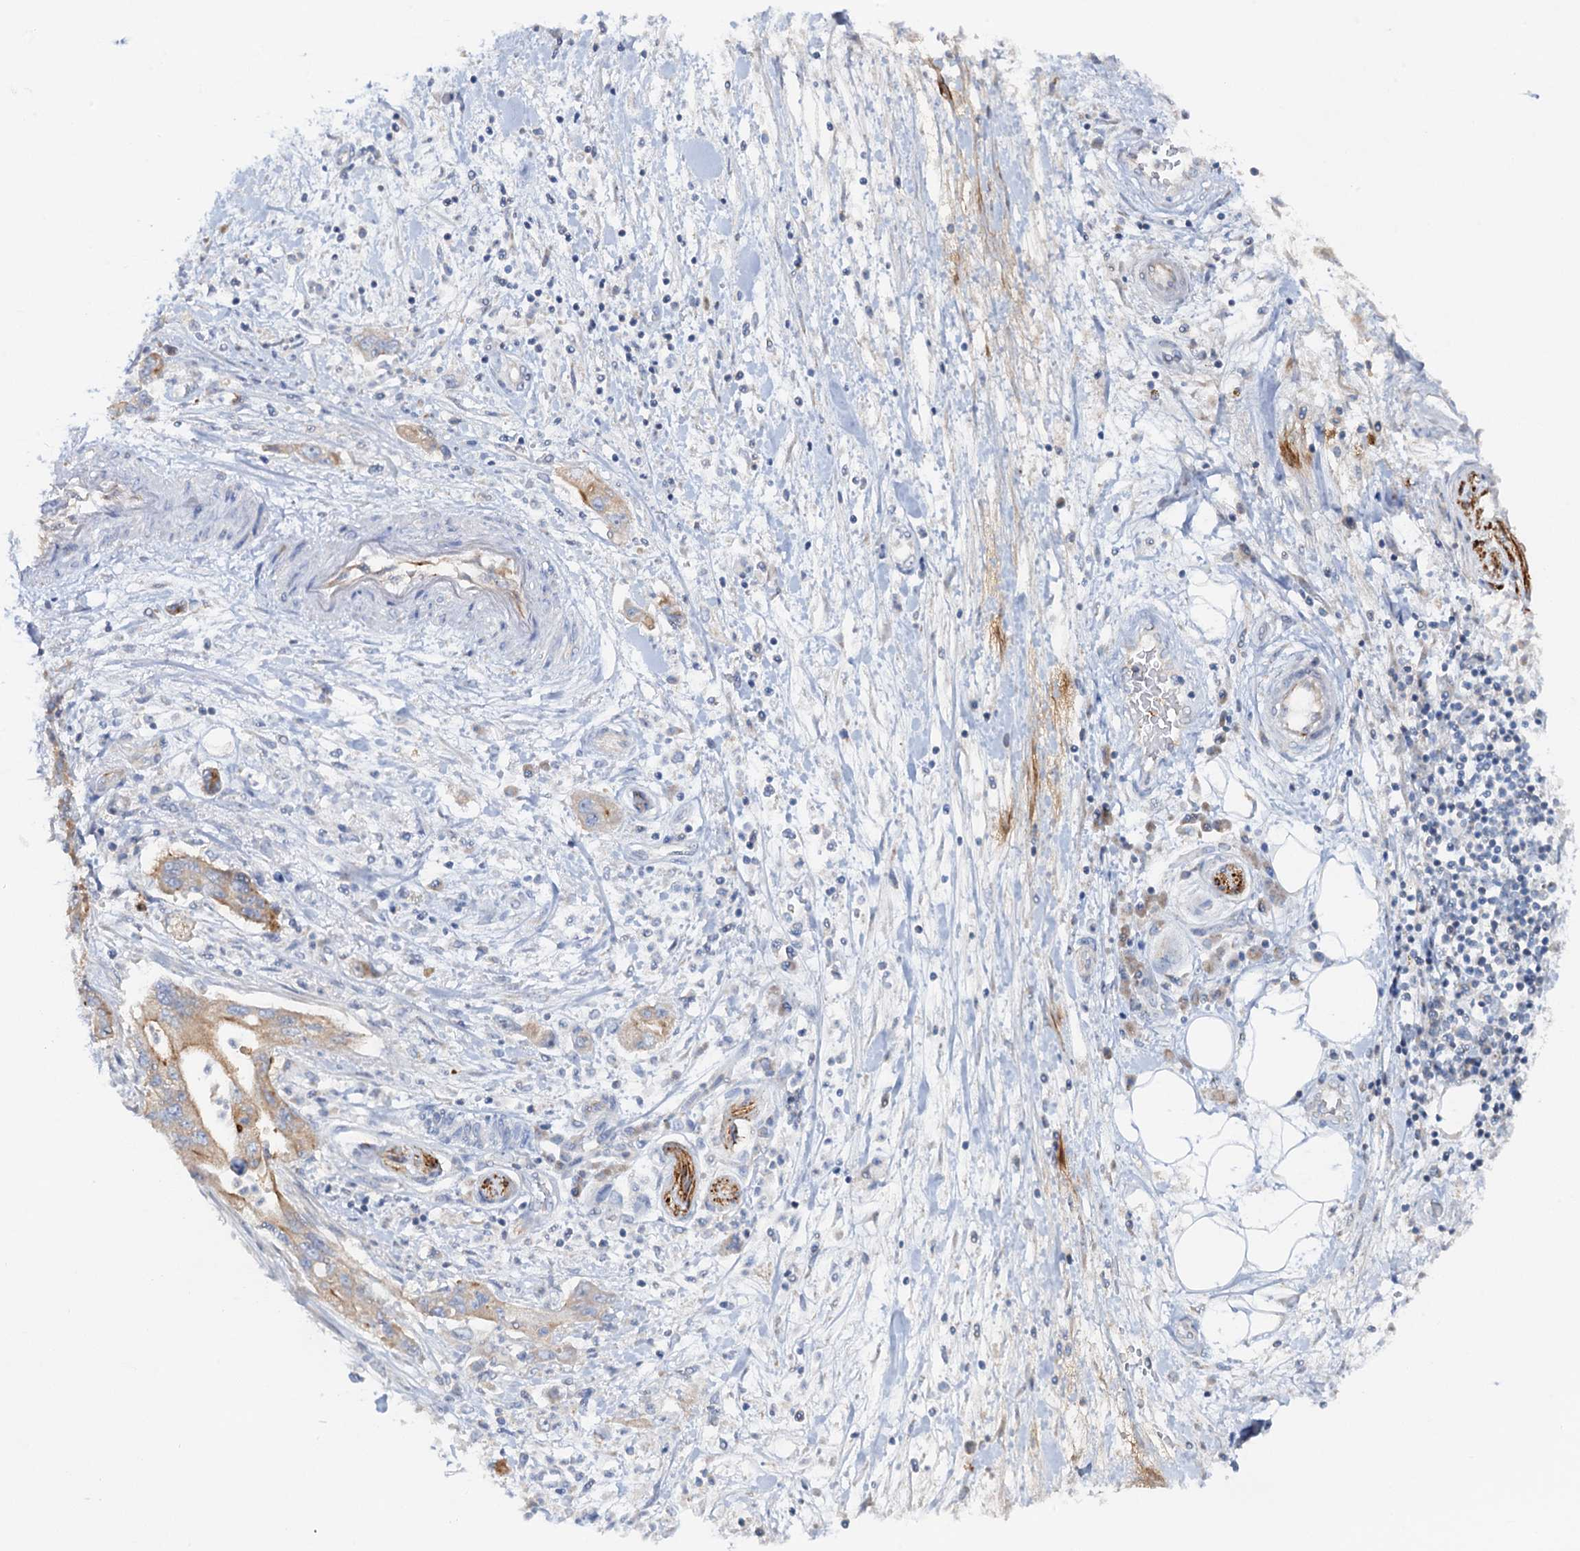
{"staining": {"intensity": "moderate", "quantity": "25%-75%", "location": "cytoplasmic/membranous"}, "tissue": "pancreatic cancer", "cell_type": "Tumor cells", "image_type": "cancer", "snomed": [{"axis": "morphology", "description": "Adenocarcinoma, NOS"}, {"axis": "topography", "description": "Pancreas"}], "caption": "This is an image of immunohistochemistry staining of pancreatic adenocarcinoma, which shows moderate expression in the cytoplasmic/membranous of tumor cells.", "gene": "PLLP", "patient": {"sex": "female", "age": 73}}